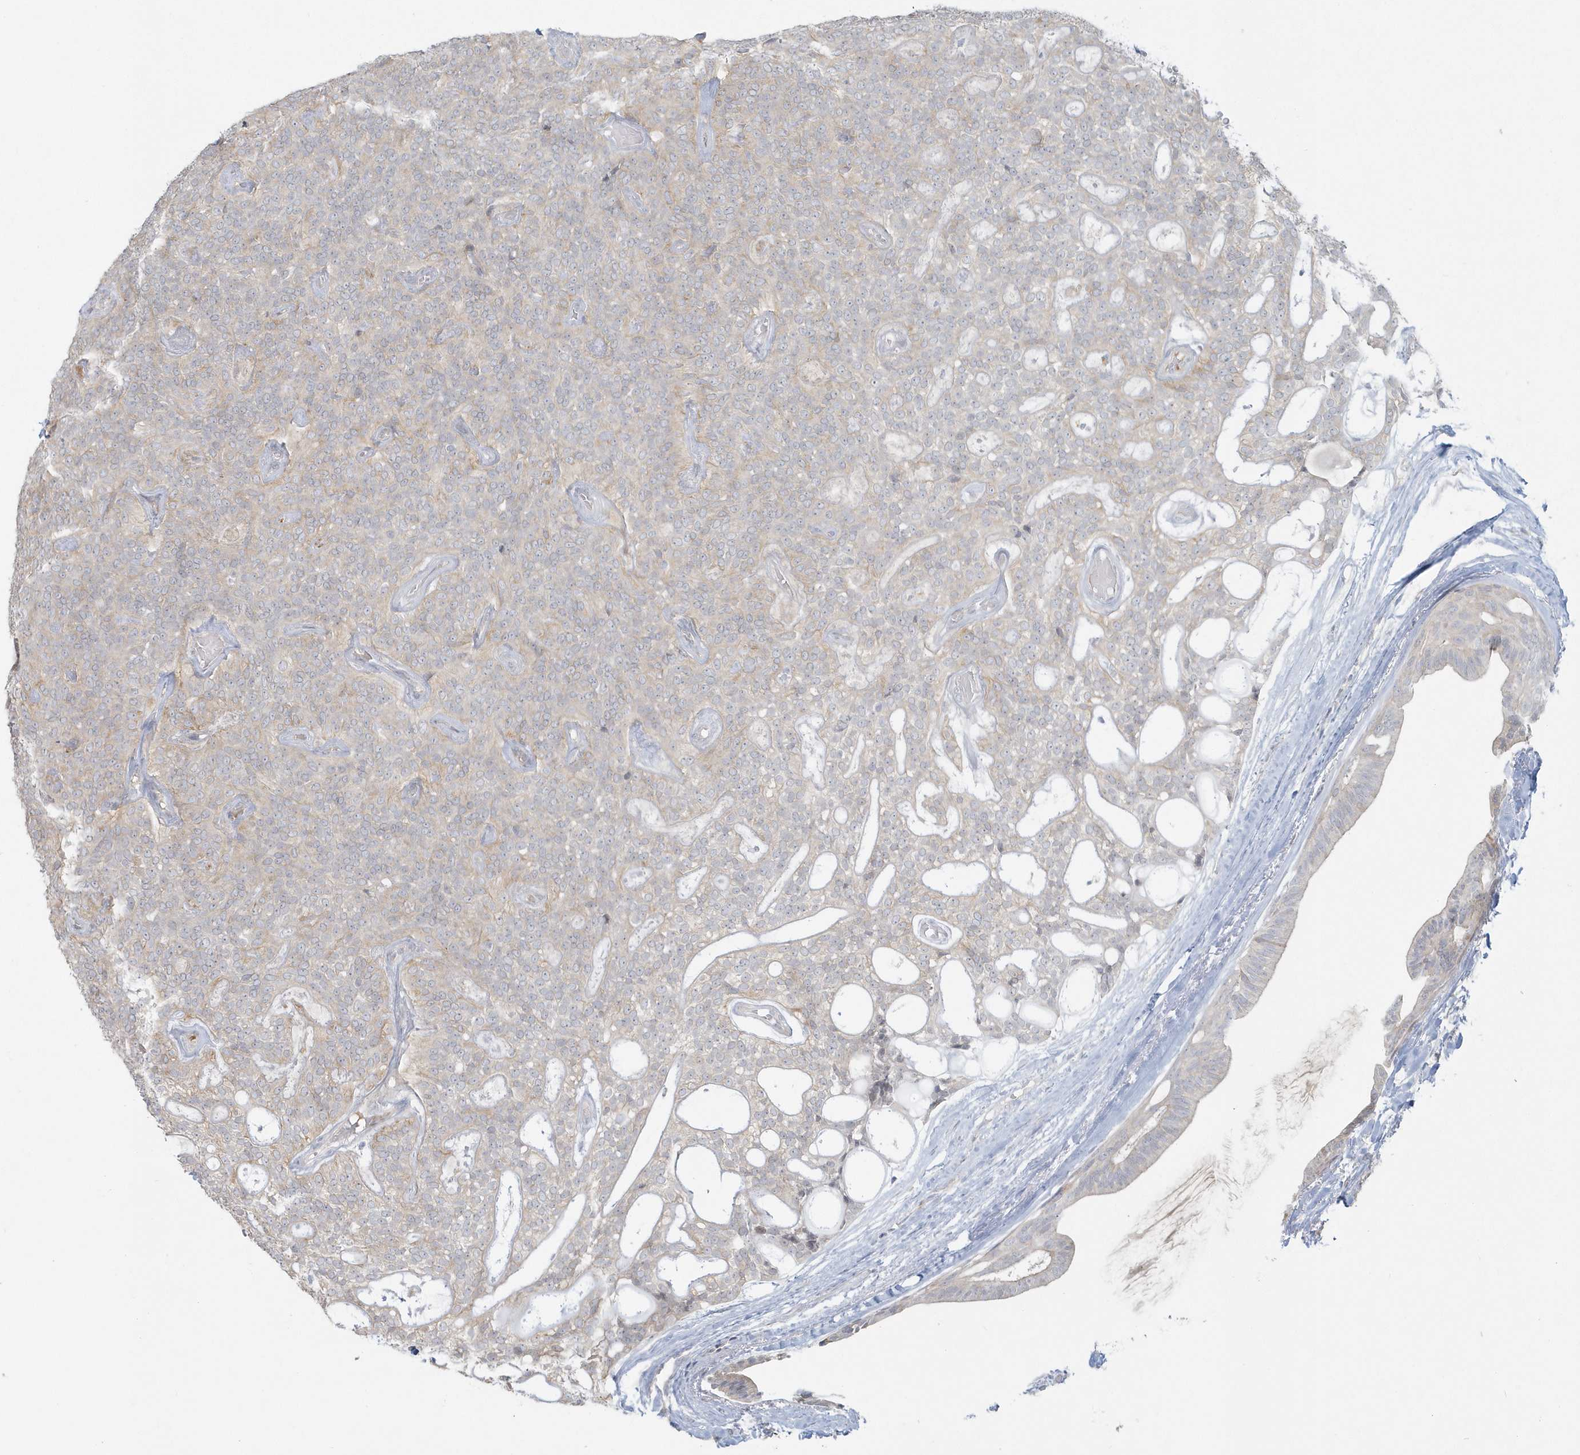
{"staining": {"intensity": "weak", "quantity": "<25%", "location": "cytoplasmic/membranous"}, "tissue": "head and neck cancer", "cell_type": "Tumor cells", "image_type": "cancer", "snomed": [{"axis": "morphology", "description": "Adenocarcinoma, NOS"}, {"axis": "topography", "description": "Head-Neck"}], "caption": "Immunohistochemistry (IHC) micrograph of neoplastic tissue: adenocarcinoma (head and neck) stained with DAB (3,3'-diaminobenzidine) shows no significant protein expression in tumor cells.", "gene": "BLTP3A", "patient": {"sex": "male", "age": 66}}